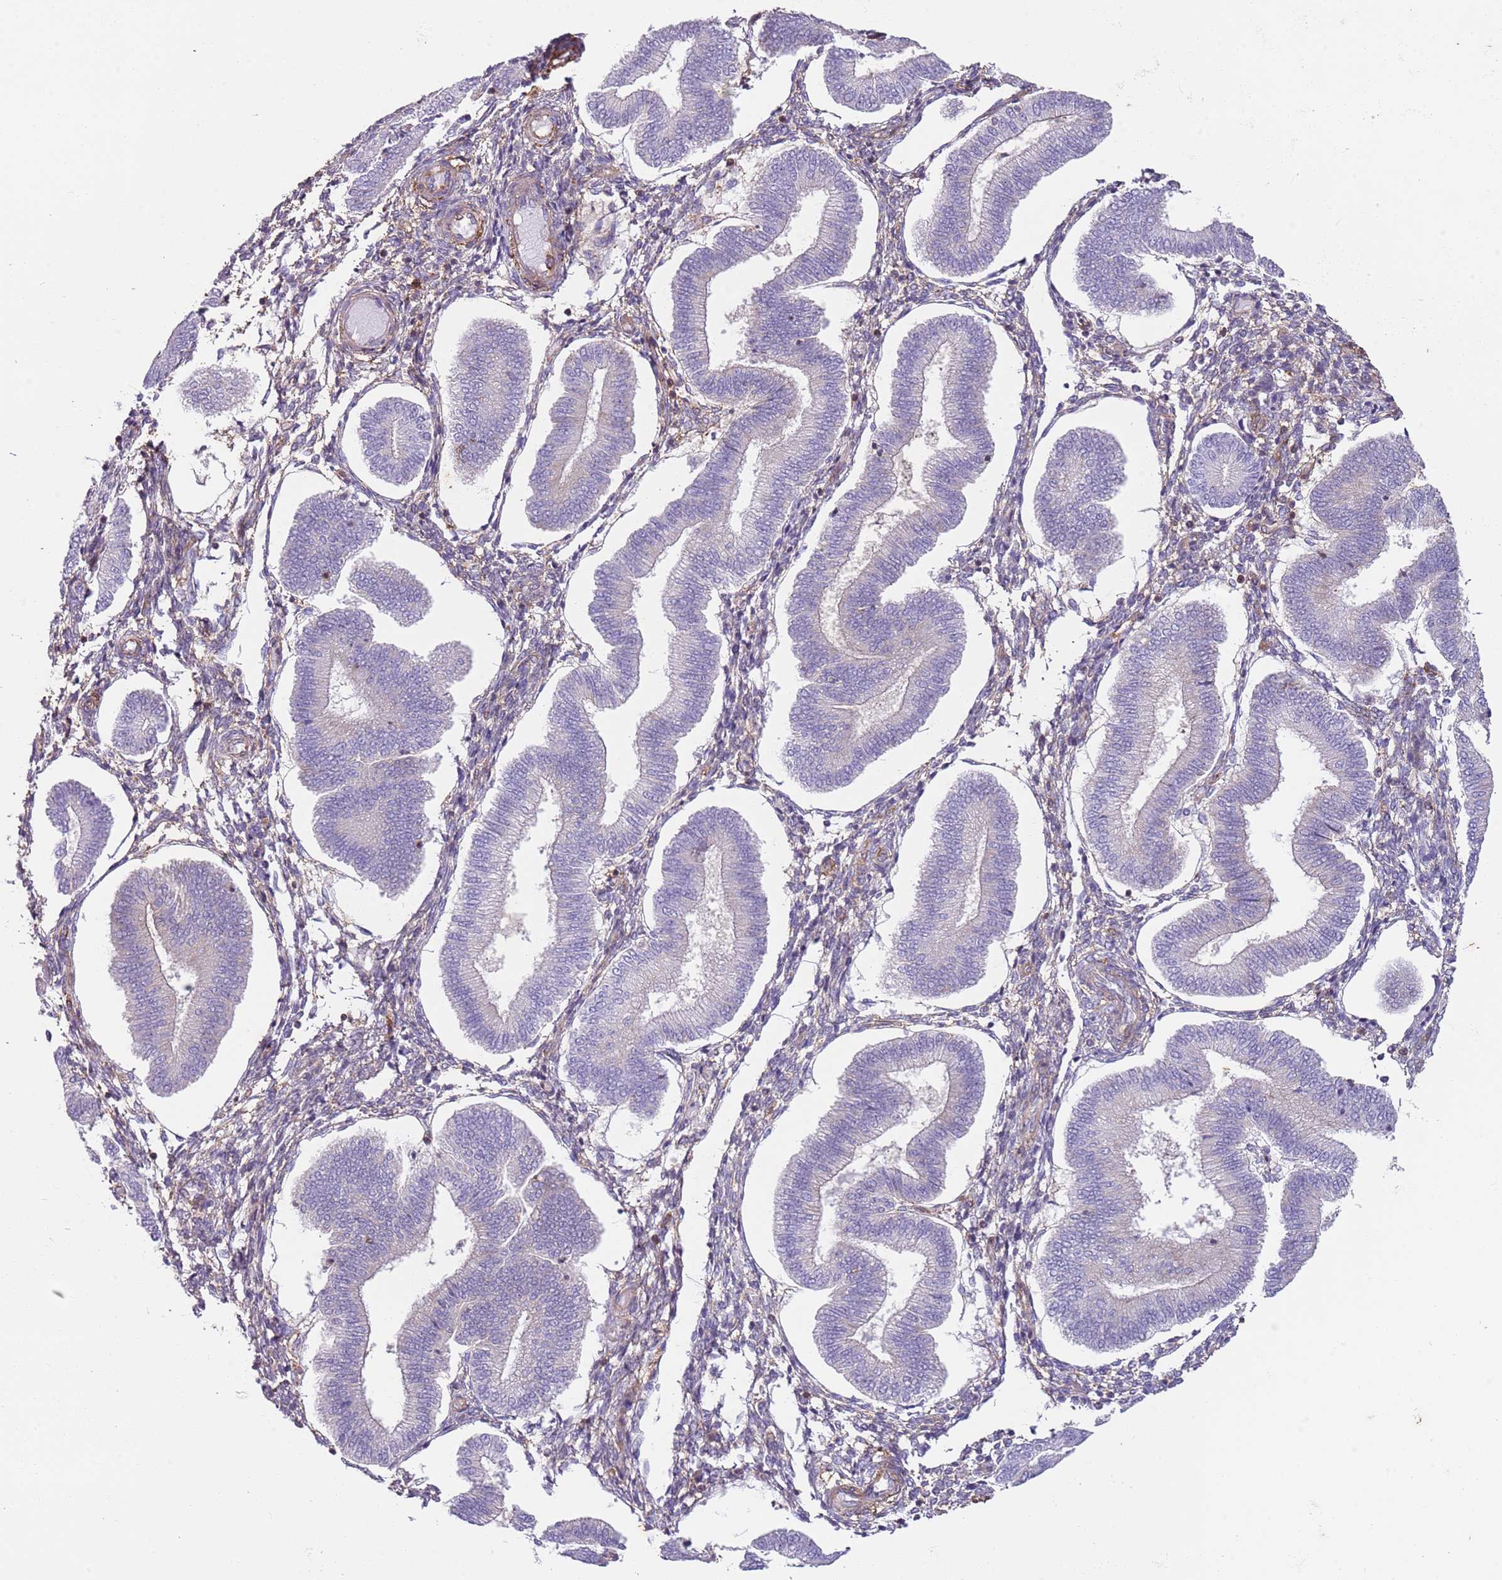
{"staining": {"intensity": "weak", "quantity": "<25%", "location": "cytoplasmic/membranous"}, "tissue": "endometrium", "cell_type": "Cells in endometrial stroma", "image_type": "normal", "snomed": [{"axis": "morphology", "description": "Normal tissue, NOS"}, {"axis": "topography", "description": "Endometrium"}], "caption": "This micrograph is of benign endometrium stained with IHC to label a protein in brown with the nuclei are counter-stained blue. There is no expression in cells in endometrial stroma. The staining was performed using DAB (3,3'-diaminobenzidine) to visualize the protein expression in brown, while the nuclei were stained in blue with hematoxylin (Magnification: 20x).", "gene": "GNAI1", "patient": {"sex": "female", "age": 39}}